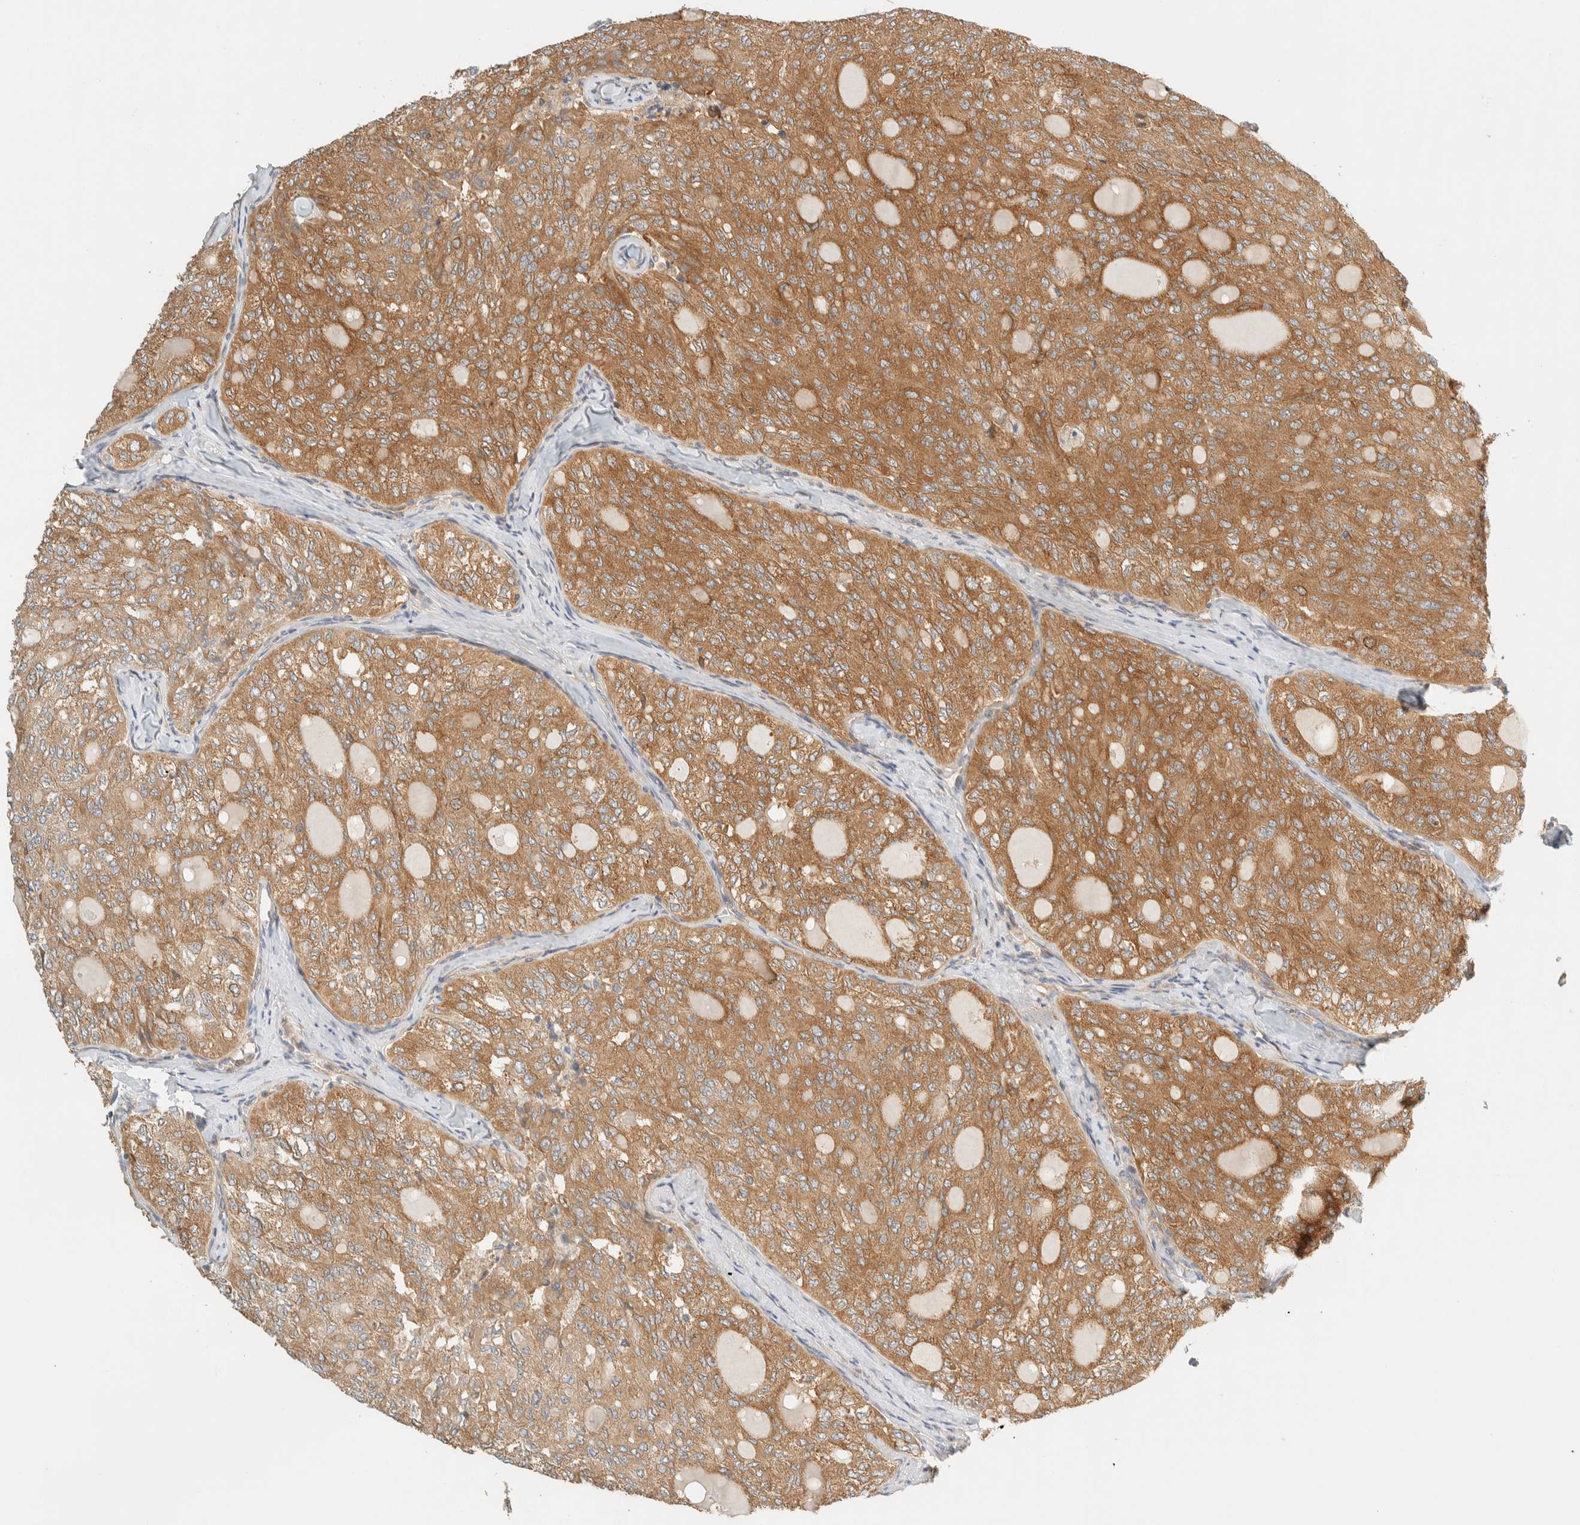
{"staining": {"intensity": "moderate", "quantity": ">75%", "location": "cytoplasmic/membranous"}, "tissue": "thyroid cancer", "cell_type": "Tumor cells", "image_type": "cancer", "snomed": [{"axis": "morphology", "description": "Follicular adenoma carcinoma, NOS"}, {"axis": "topography", "description": "Thyroid gland"}], "caption": "Immunohistochemistry (DAB (3,3'-diaminobenzidine)) staining of human thyroid cancer (follicular adenoma carcinoma) exhibits moderate cytoplasmic/membranous protein expression in about >75% of tumor cells.", "gene": "ARFGEF1", "patient": {"sex": "male", "age": 75}}